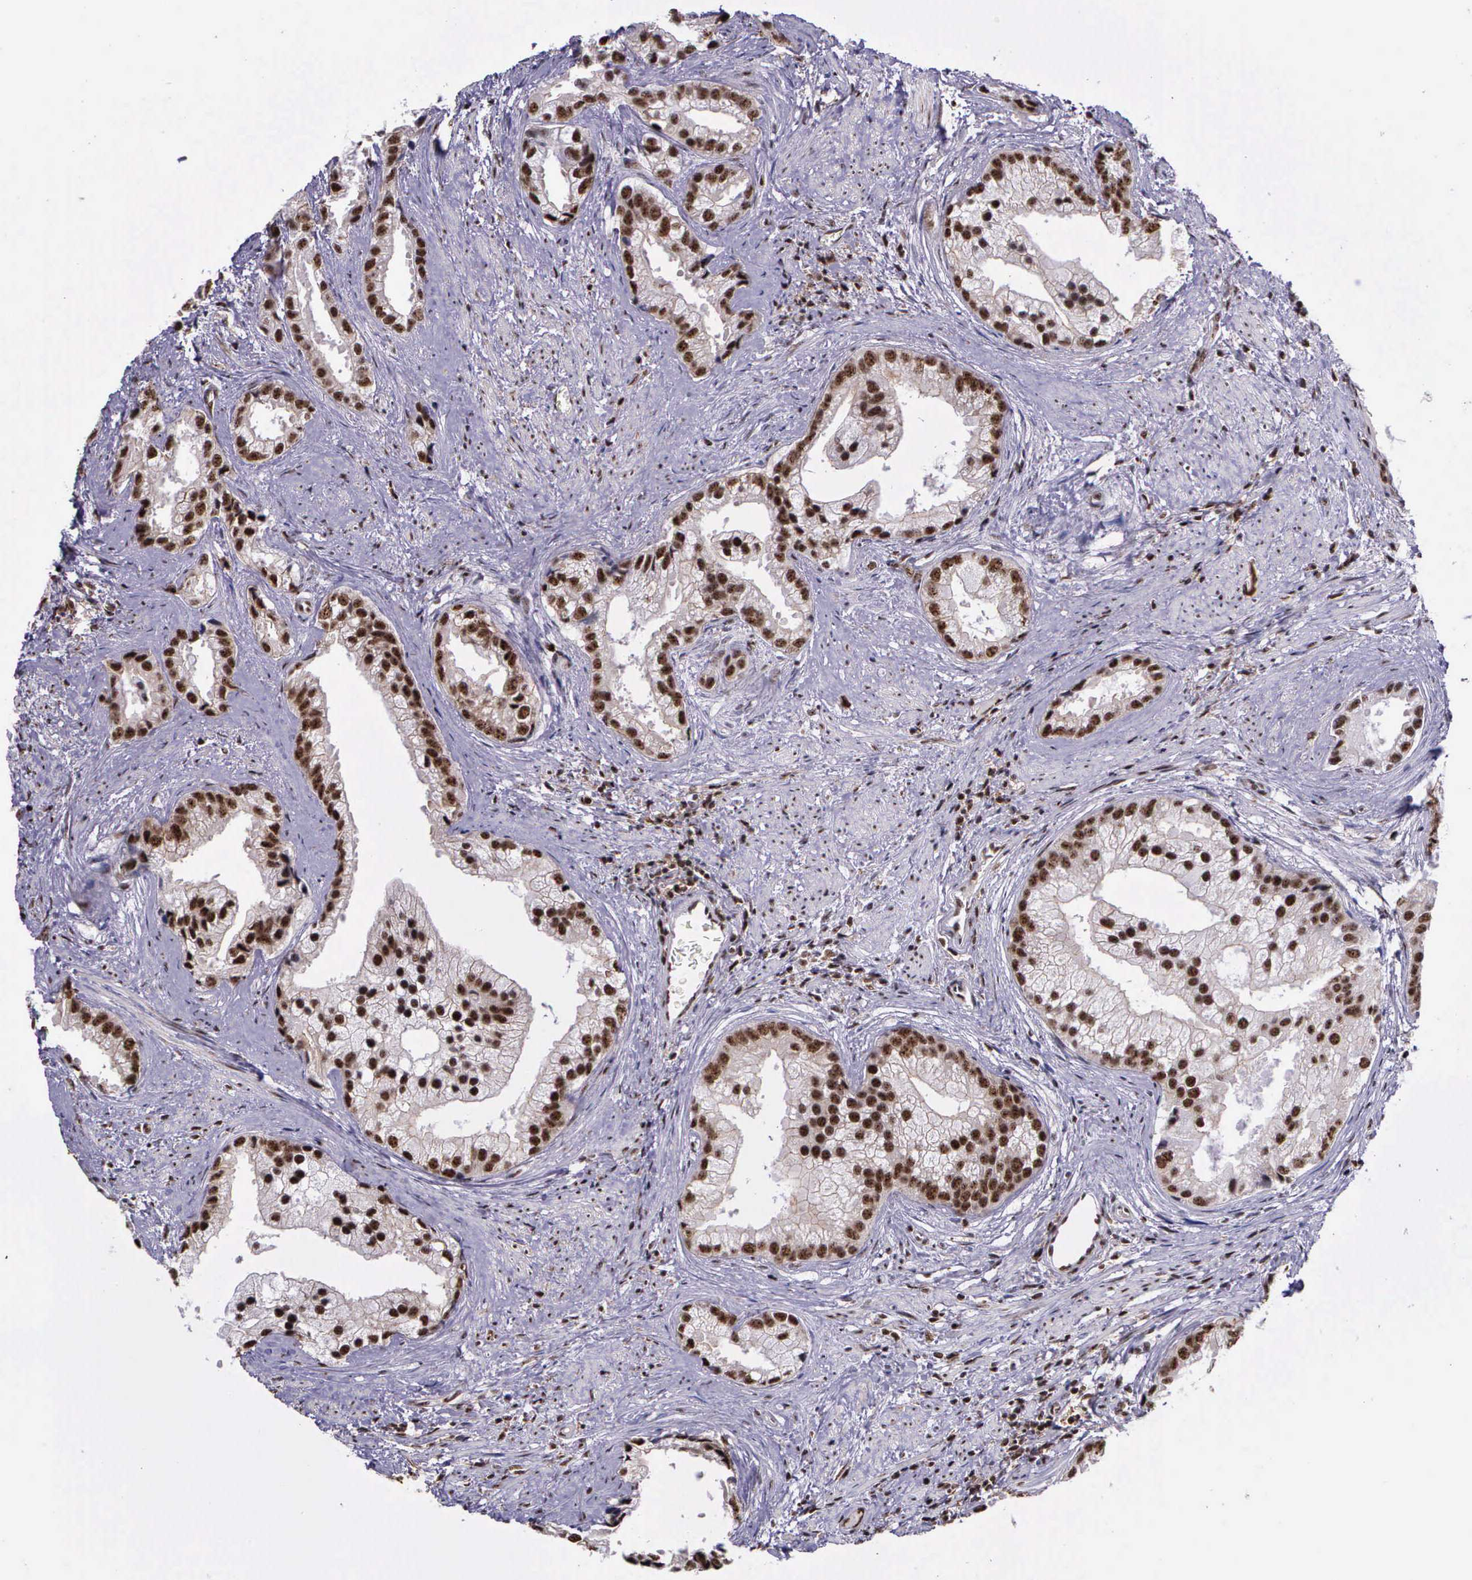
{"staining": {"intensity": "moderate", "quantity": ">75%", "location": "nuclear"}, "tissue": "prostate cancer", "cell_type": "Tumor cells", "image_type": "cancer", "snomed": [{"axis": "morphology", "description": "Adenocarcinoma, Medium grade"}, {"axis": "topography", "description": "Prostate"}], "caption": "Protein expression analysis of human adenocarcinoma (medium-grade) (prostate) reveals moderate nuclear expression in approximately >75% of tumor cells.", "gene": "FAM47A", "patient": {"sex": "male", "age": 65}}